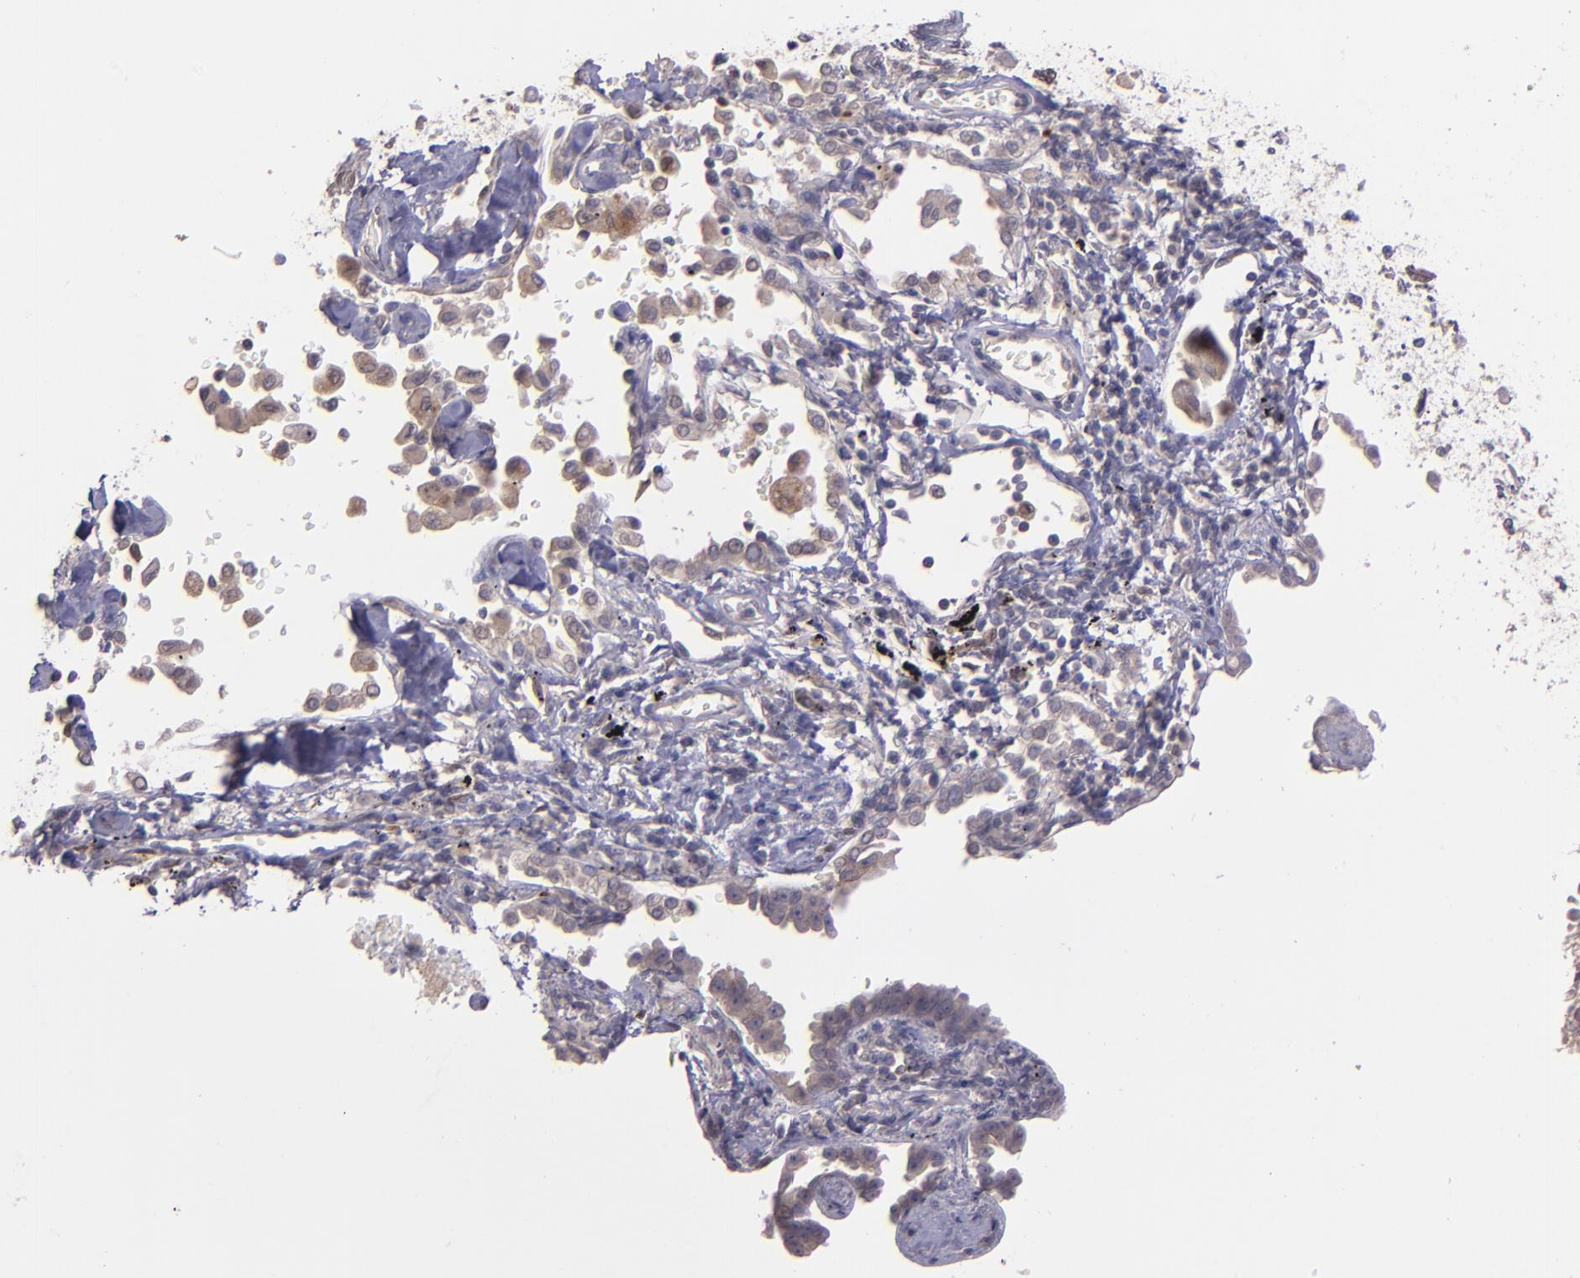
{"staining": {"intensity": "weak", "quantity": "25%-75%", "location": "cytoplasmic/membranous"}, "tissue": "lung cancer", "cell_type": "Tumor cells", "image_type": "cancer", "snomed": [{"axis": "morphology", "description": "Adenocarcinoma, NOS"}, {"axis": "topography", "description": "Lung"}], "caption": "Weak cytoplasmic/membranous protein staining is identified in approximately 25%-75% of tumor cells in lung adenocarcinoma.", "gene": "NUP62CL", "patient": {"sex": "female", "age": 64}}